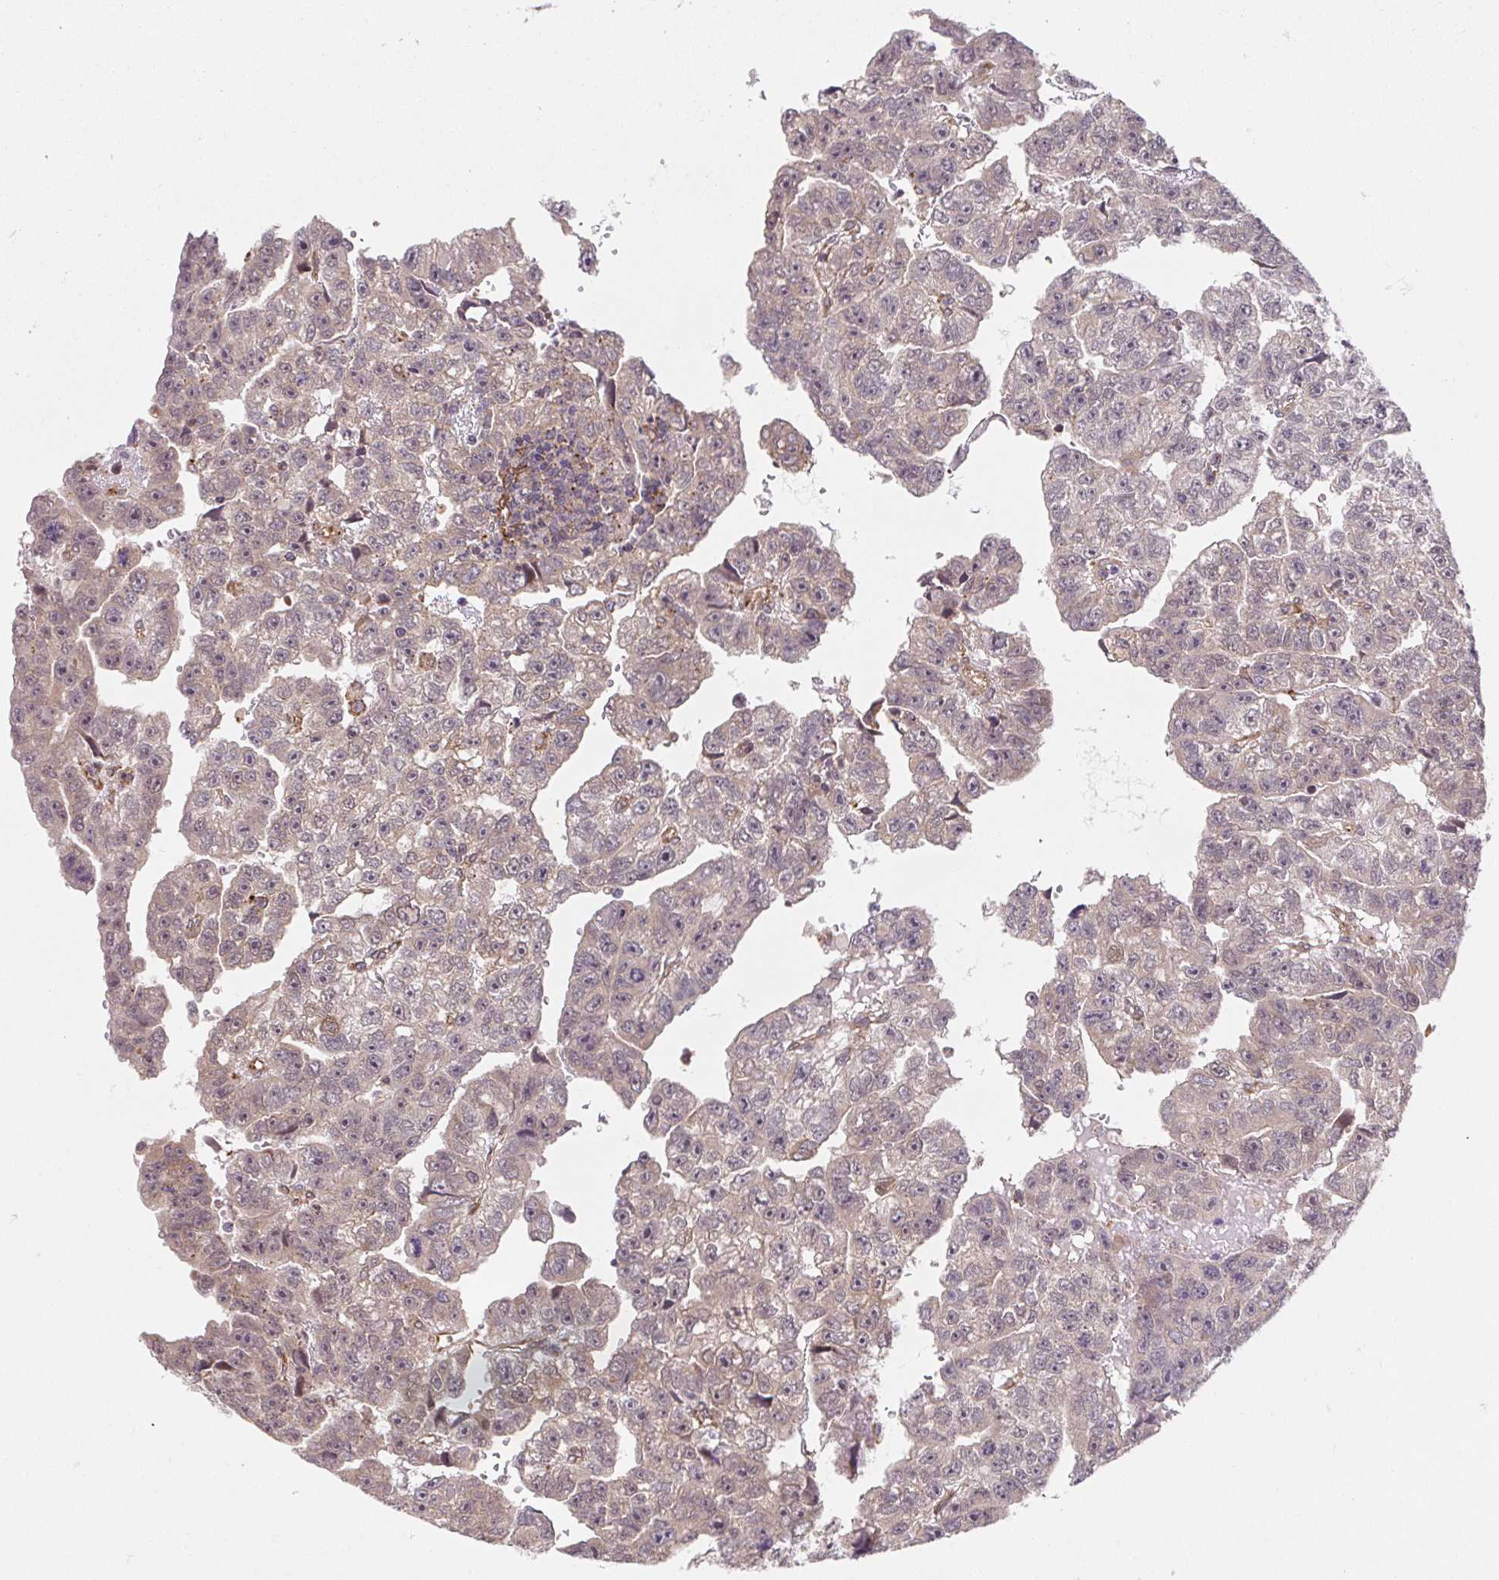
{"staining": {"intensity": "weak", "quantity": "<25%", "location": "cytoplasmic/membranous"}, "tissue": "testis cancer", "cell_type": "Tumor cells", "image_type": "cancer", "snomed": [{"axis": "morphology", "description": "Carcinoma, Embryonal, NOS"}, {"axis": "topography", "description": "Testis"}], "caption": "A micrograph of embryonal carcinoma (testis) stained for a protein exhibits no brown staining in tumor cells. (Brightfield microscopy of DAB (3,3'-diaminobenzidine) immunohistochemistry (IHC) at high magnification).", "gene": "LYPD5", "patient": {"sex": "male", "age": 20}}